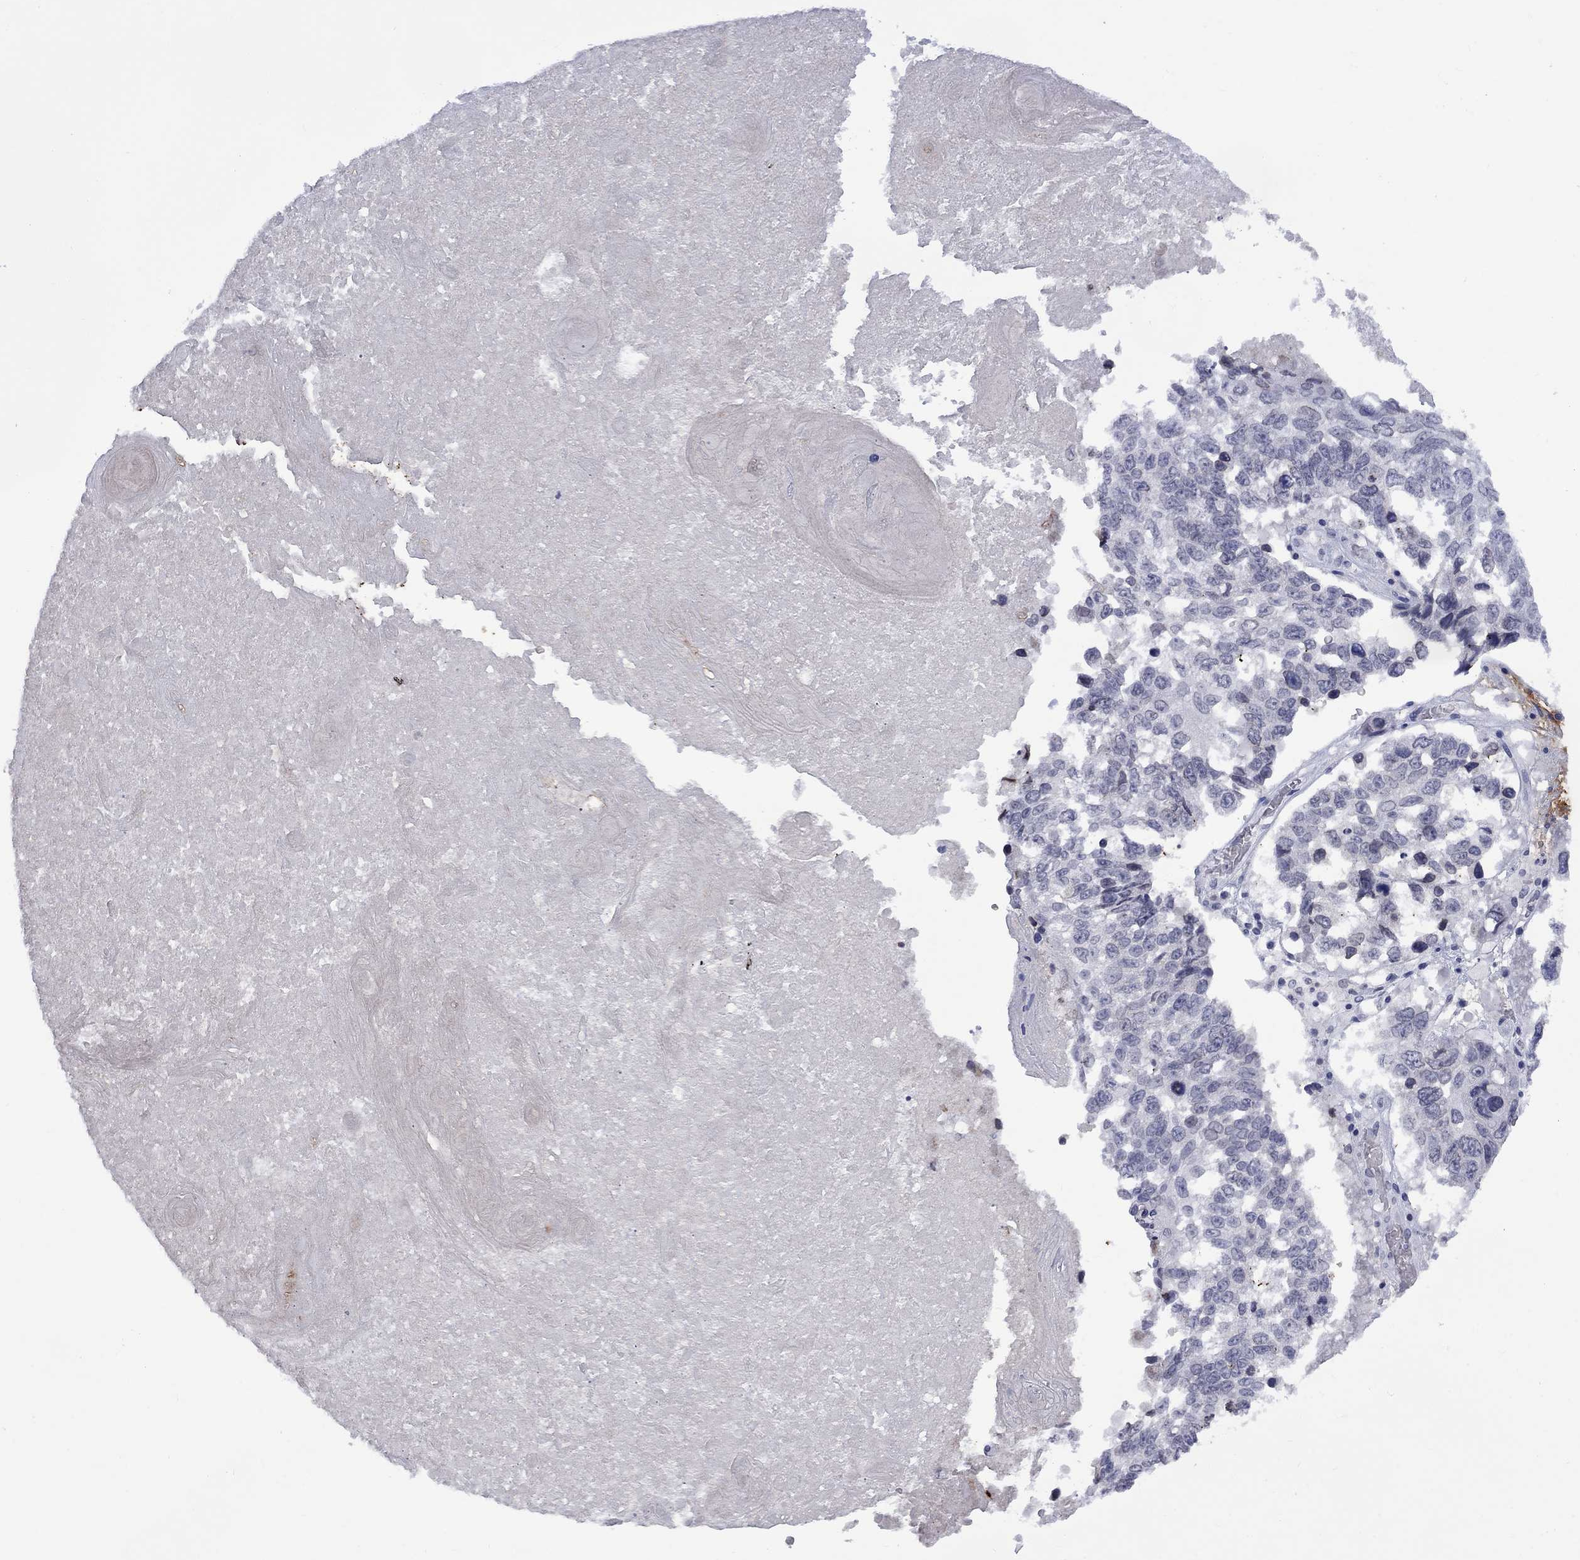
{"staining": {"intensity": "negative", "quantity": "none", "location": "none"}, "tissue": "lung cancer", "cell_type": "Tumor cells", "image_type": "cancer", "snomed": [{"axis": "morphology", "description": "Squamous cell carcinoma, NOS"}, {"axis": "topography", "description": "Lung"}], "caption": "Tumor cells are negative for brown protein staining in lung cancer (squamous cell carcinoma).", "gene": "NSMF", "patient": {"sex": "male", "age": 82}}